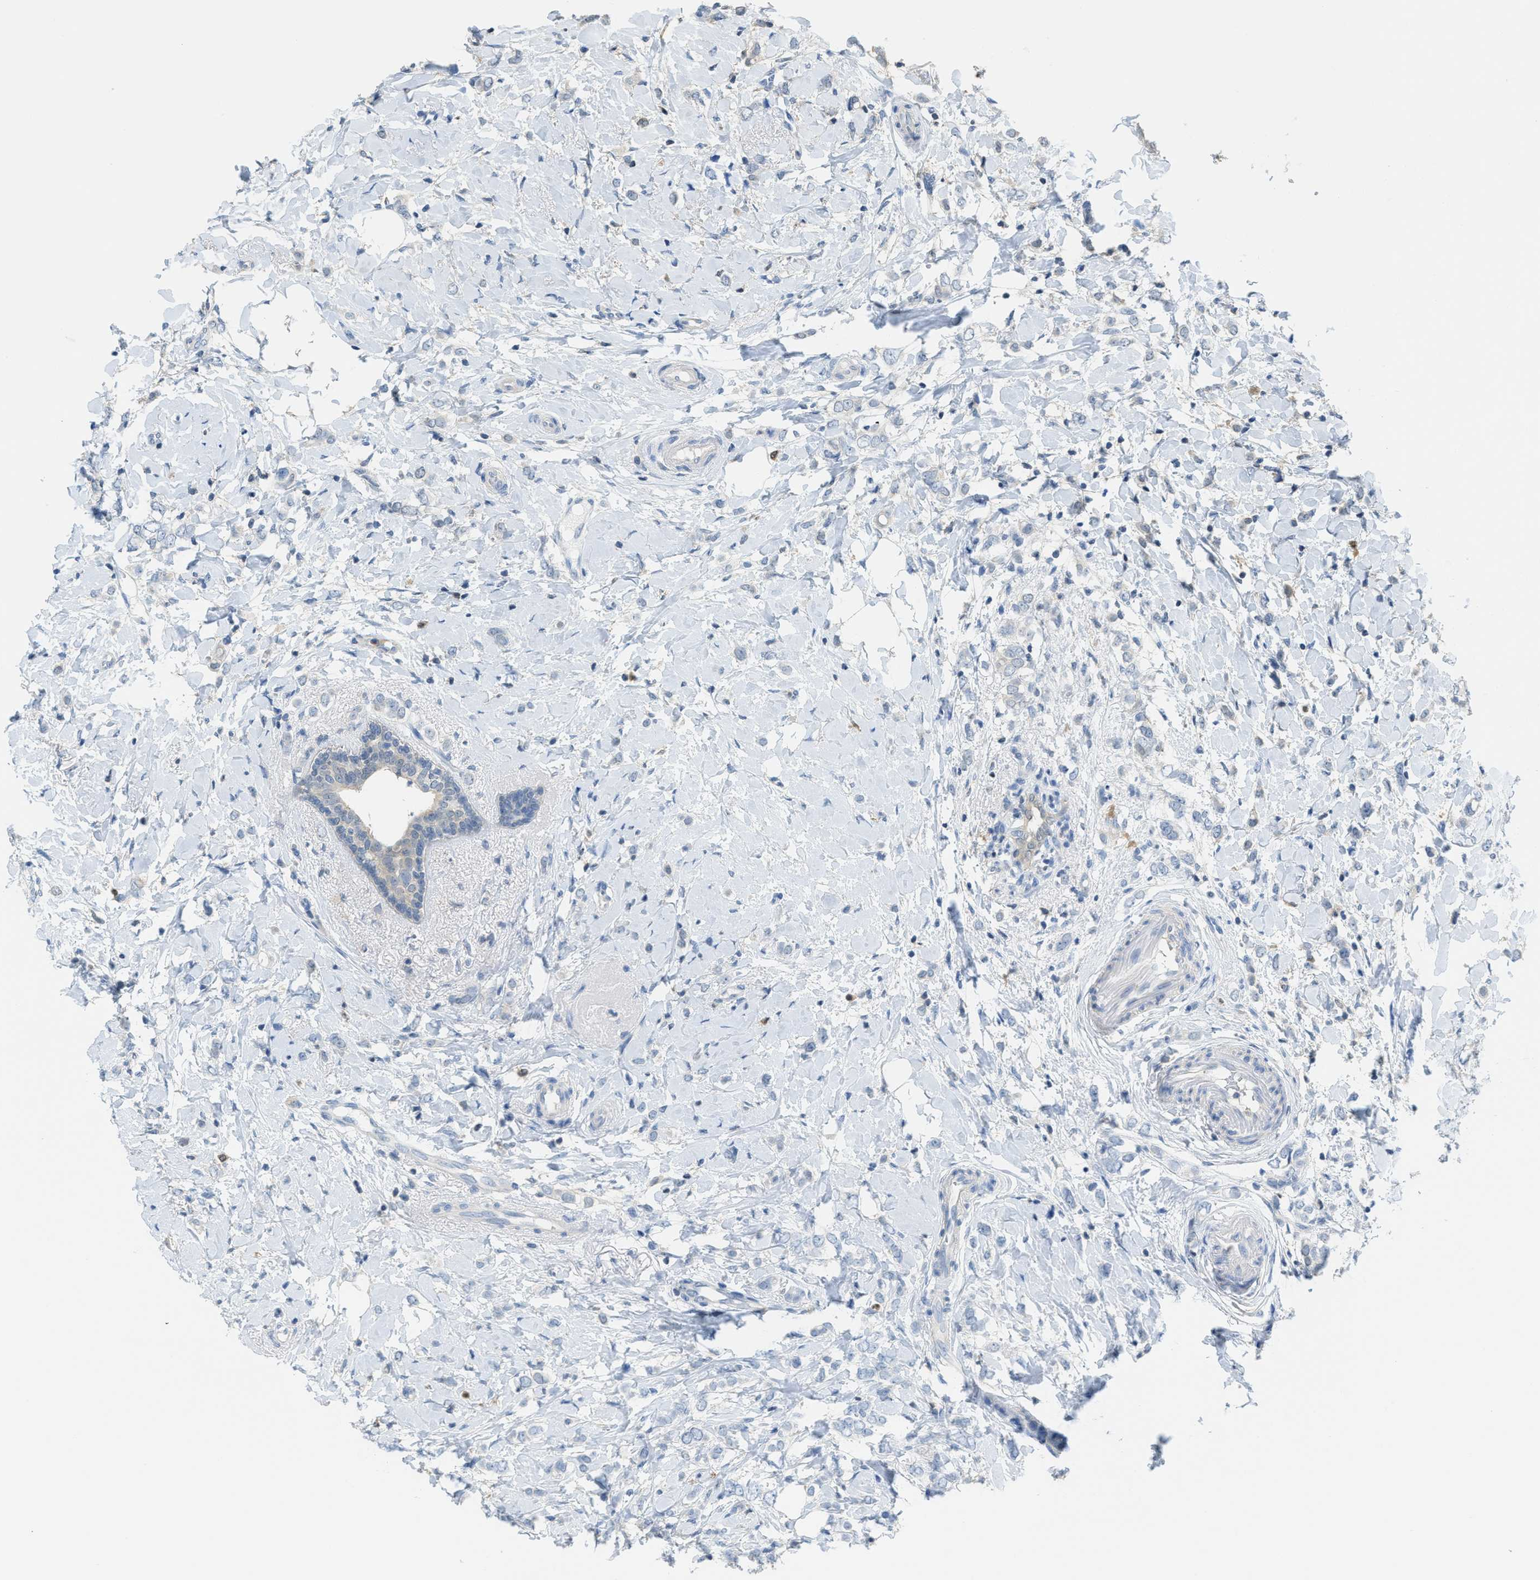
{"staining": {"intensity": "negative", "quantity": "none", "location": "none"}, "tissue": "breast cancer", "cell_type": "Tumor cells", "image_type": "cancer", "snomed": [{"axis": "morphology", "description": "Normal tissue, NOS"}, {"axis": "morphology", "description": "Lobular carcinoma"}, {"axis": "topography", "description": "Breast"}], "caption": "IHC image of human breast cancer stained for a protein (brown), which exhibits no positivity in tumor cells. (Immunohistochemistry, brightfield microscopy, high magnification).", "gene": "SERPINB1", "patient": {"sex": "female", "age": 47}}